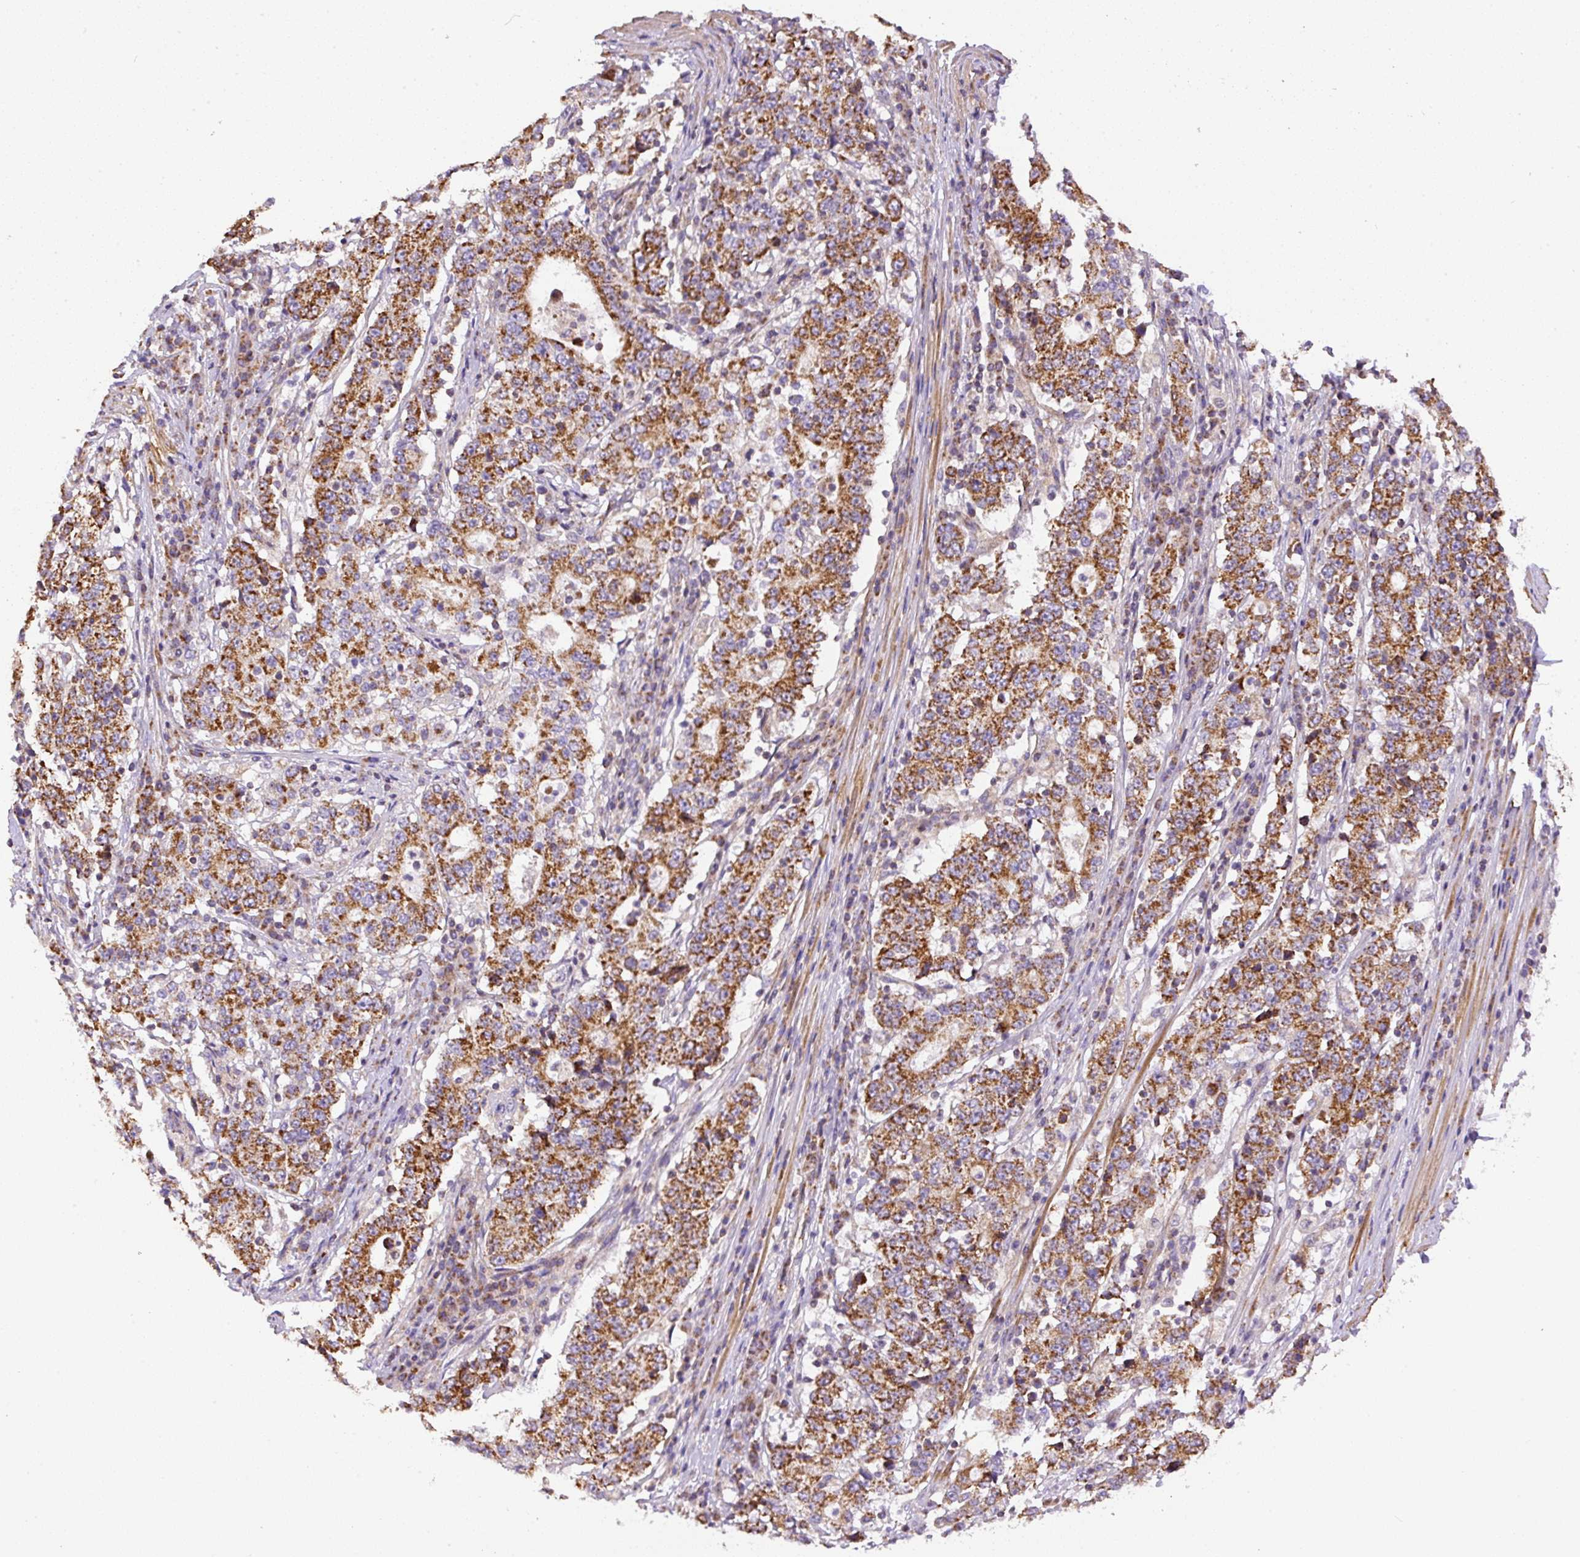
{"staining": {"intensity": "strong", "quantity": ">75%", "location": "cytoplasmic/membranous"}, "tissue": "stomach cancer", "cell_type": "Tumor cells", "image_type": "cancer", "snomed": [{"axis": "morphology", "description": "Adenocarcinoma, NOS"}, {"axis": "topography", "description": "Stomach"}], "caption": "This is a photomicrograph of IHC staining of stomach cancer (adenocarcinoma), which shows strong positivity in the cytoplasmic/membranous of tumor cells.", "gene": "NDUFAF2", "patient": {"sex": "male", "age": 59}}